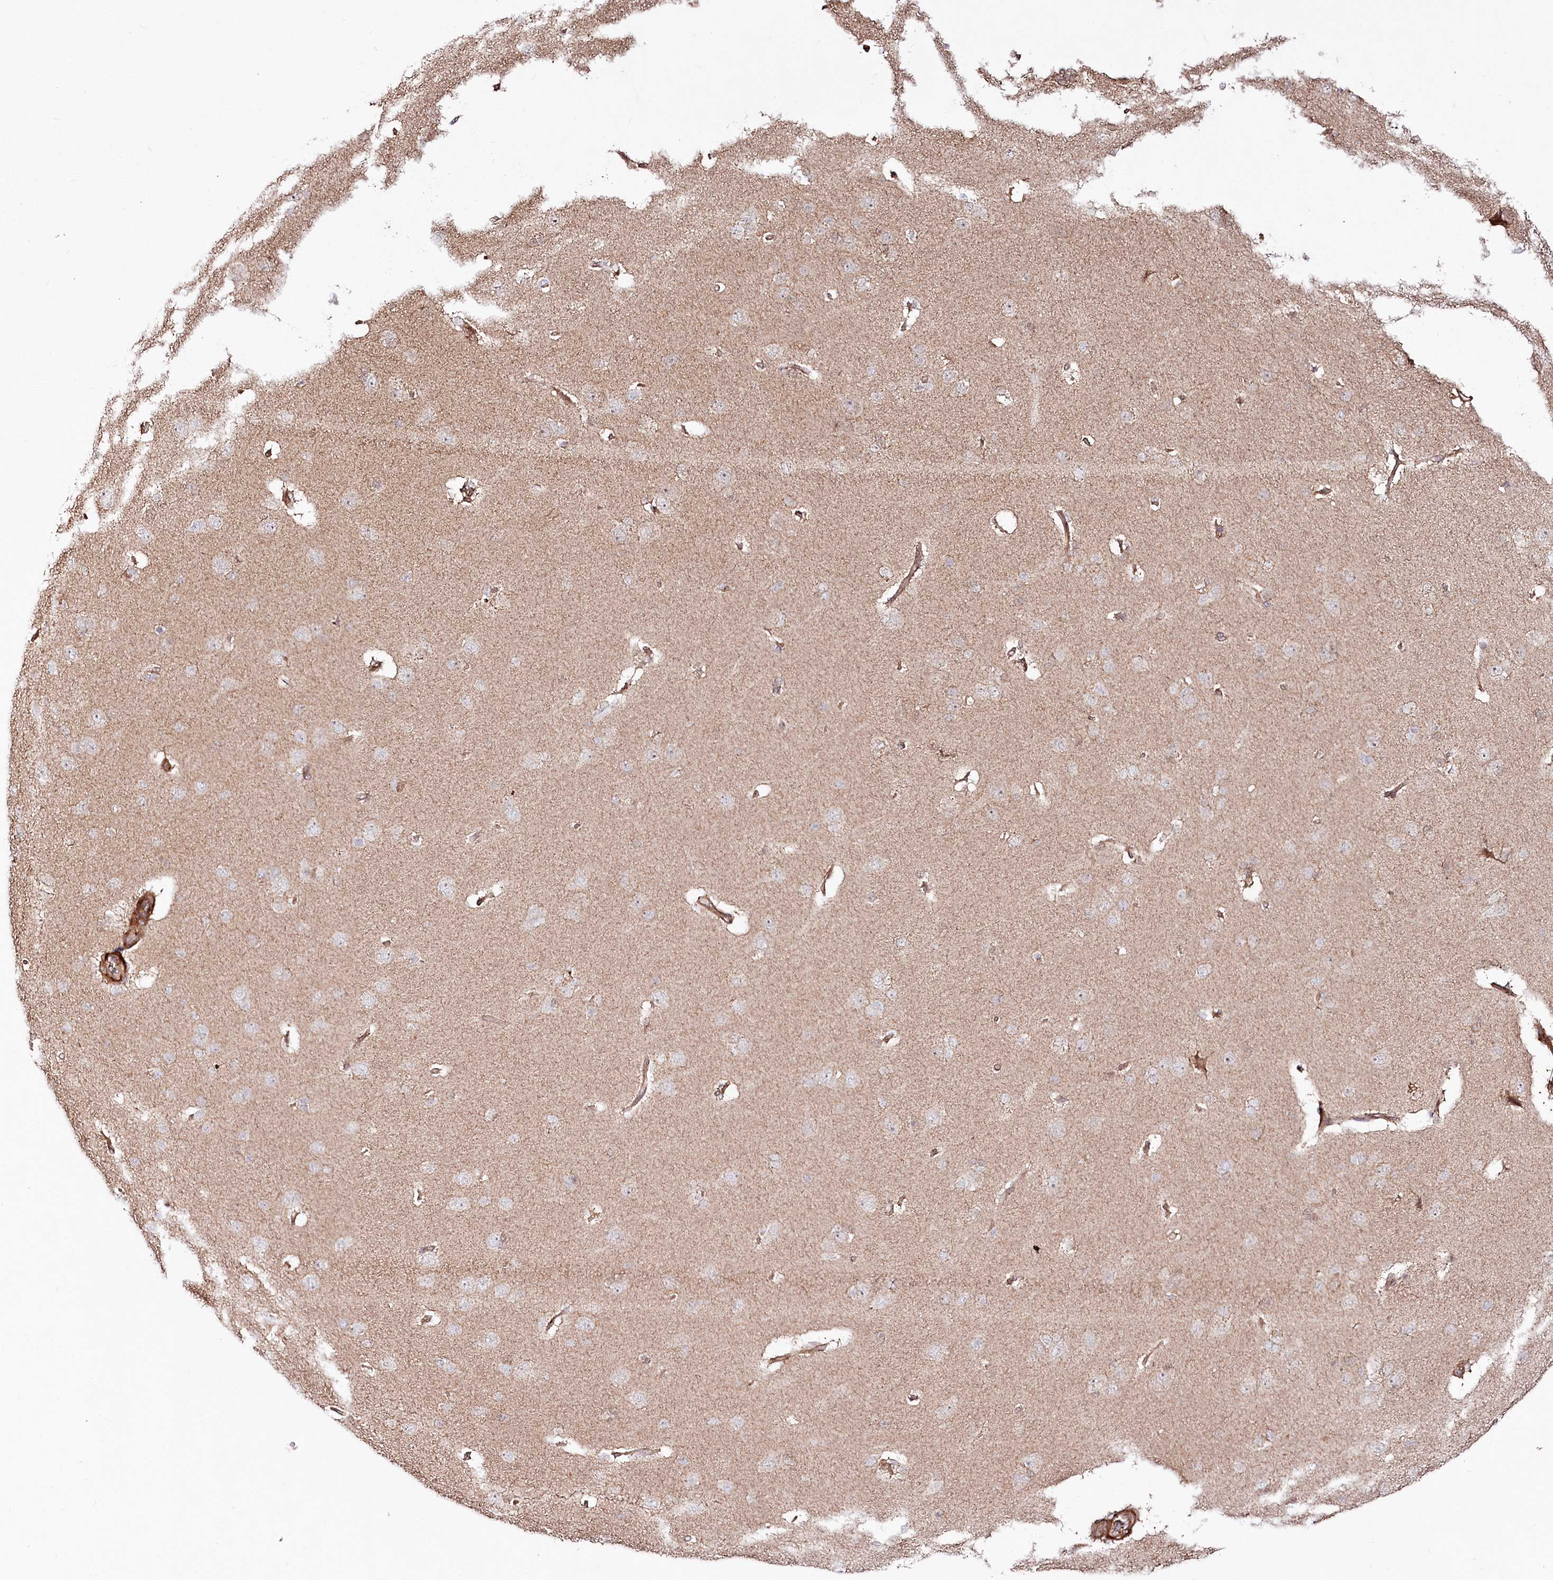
{"staining": {"intensity": "moderate", "quantity": "25%-75%", "location": "cytoplasmic/membranous"}, "tissue": "cerebral cortex", "cell_type": "Endothelial cells", "image_type": "normal", "snomed": [{"axis": "morphology", "description": "Normal tissue, NOS"}, {"axis": "topography", "description": "Cerebral cortex"}], "caption": "The immunohistochemical stain labels moderate cytoplasmic/membranous positivity in endothelial cells of normal cerebral cortex.", "gene": "REXO2", "patient": {"sex": "male", "age": 62}}